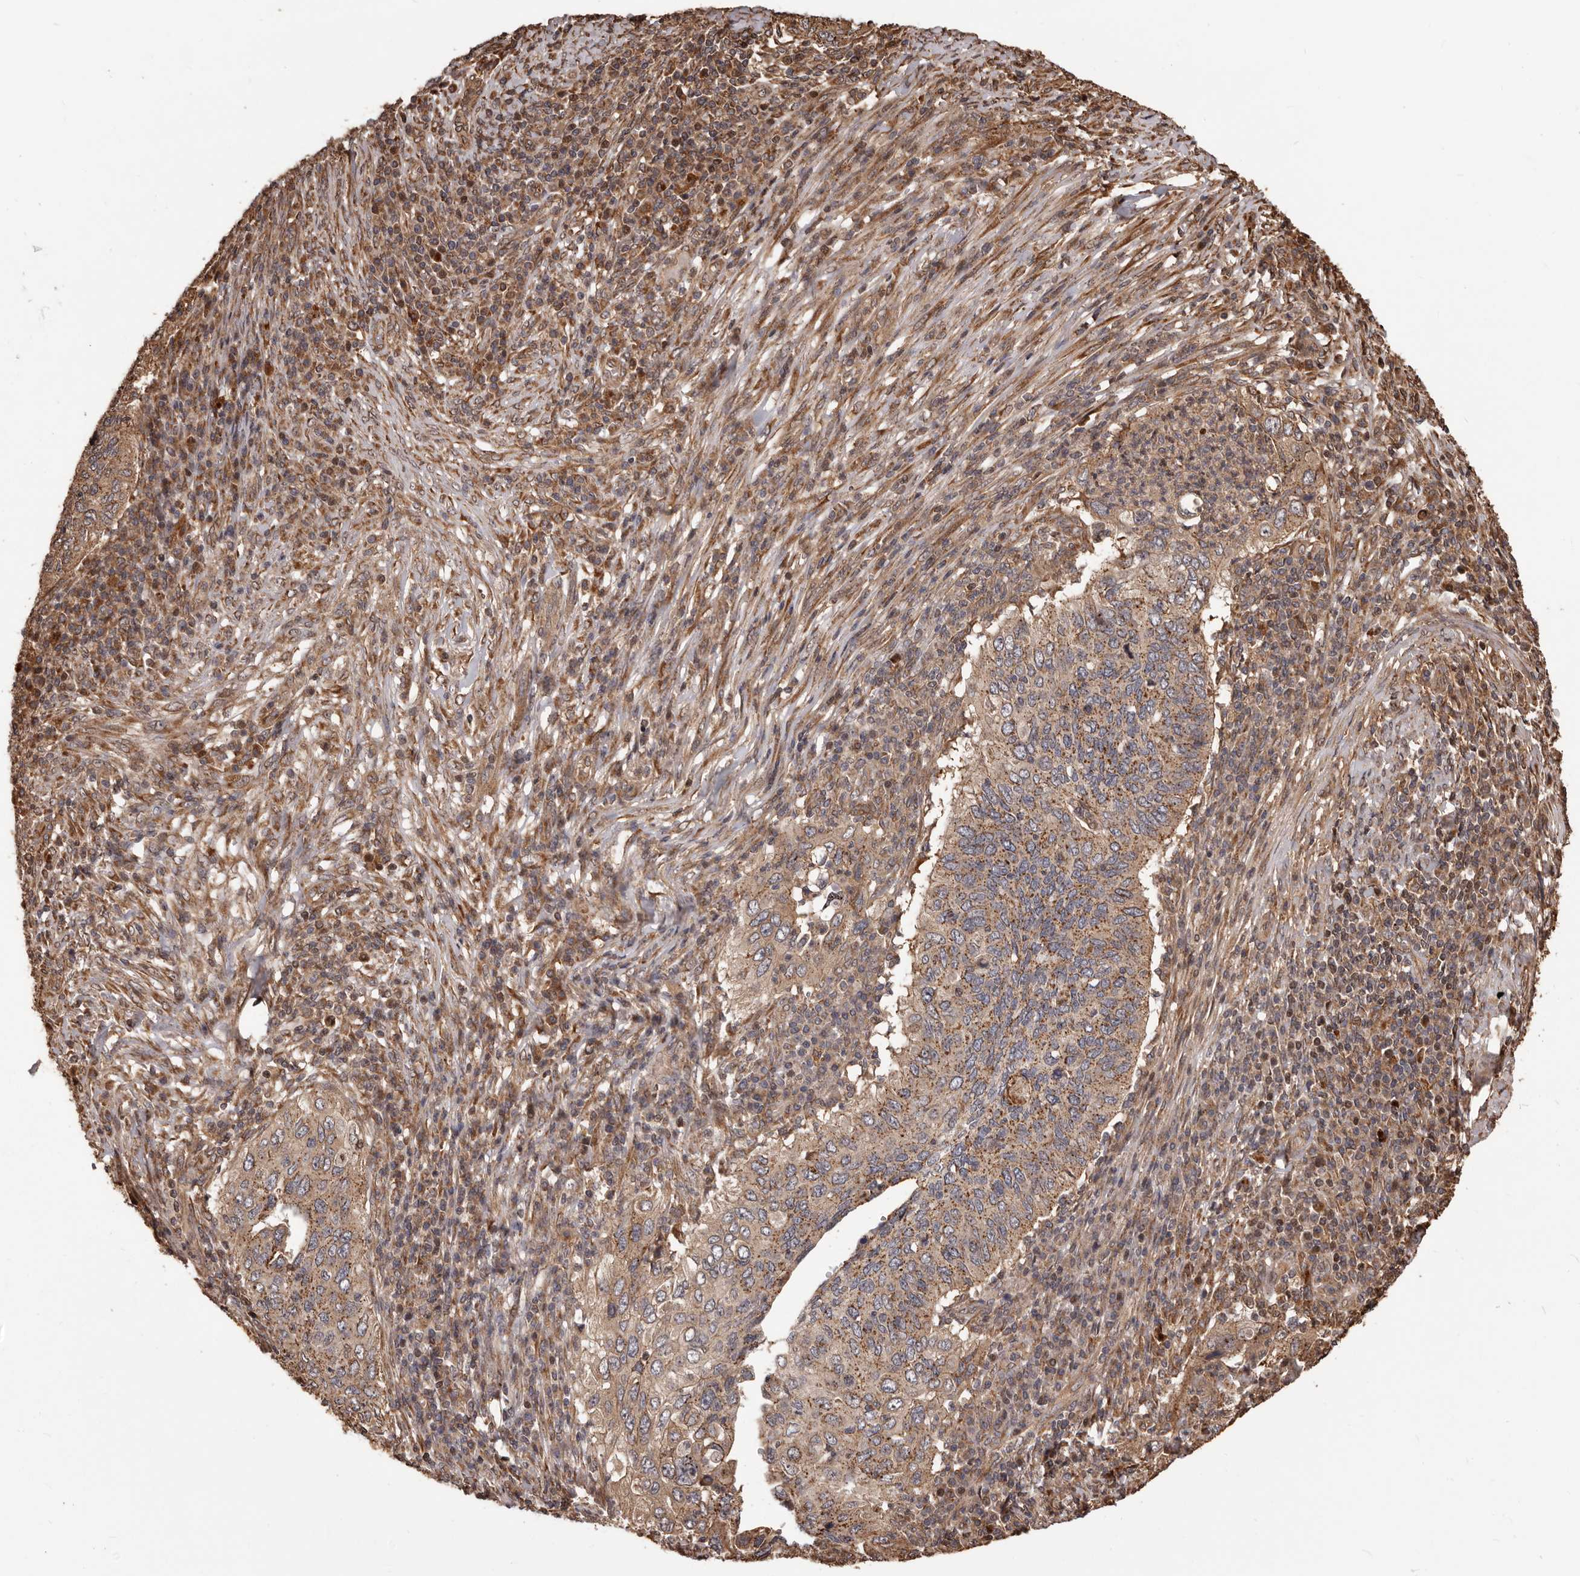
{"staining": {"intensity": "moderate", "quantity": ">75%", "location": "cytoplasmic/membranous"}, "tissue": "cervical cancer", "cell_type": "Tumor cells", "image_type": "cancer", "snomed": [{"axis": "morphology", "description": "Squamous cell carcinoma, NOS"}, {"axis": "topography", "description": "Cervix"}], "caption": "Approximately >75% of tumor cells in human squamous cell carcinoma (cervical) display moderate cytoplasmic/membranous protein expression as visualized by brown immunohistochemical staining.", "gene": "MTO1", "patient": {"sex": "female", "age": 38}}